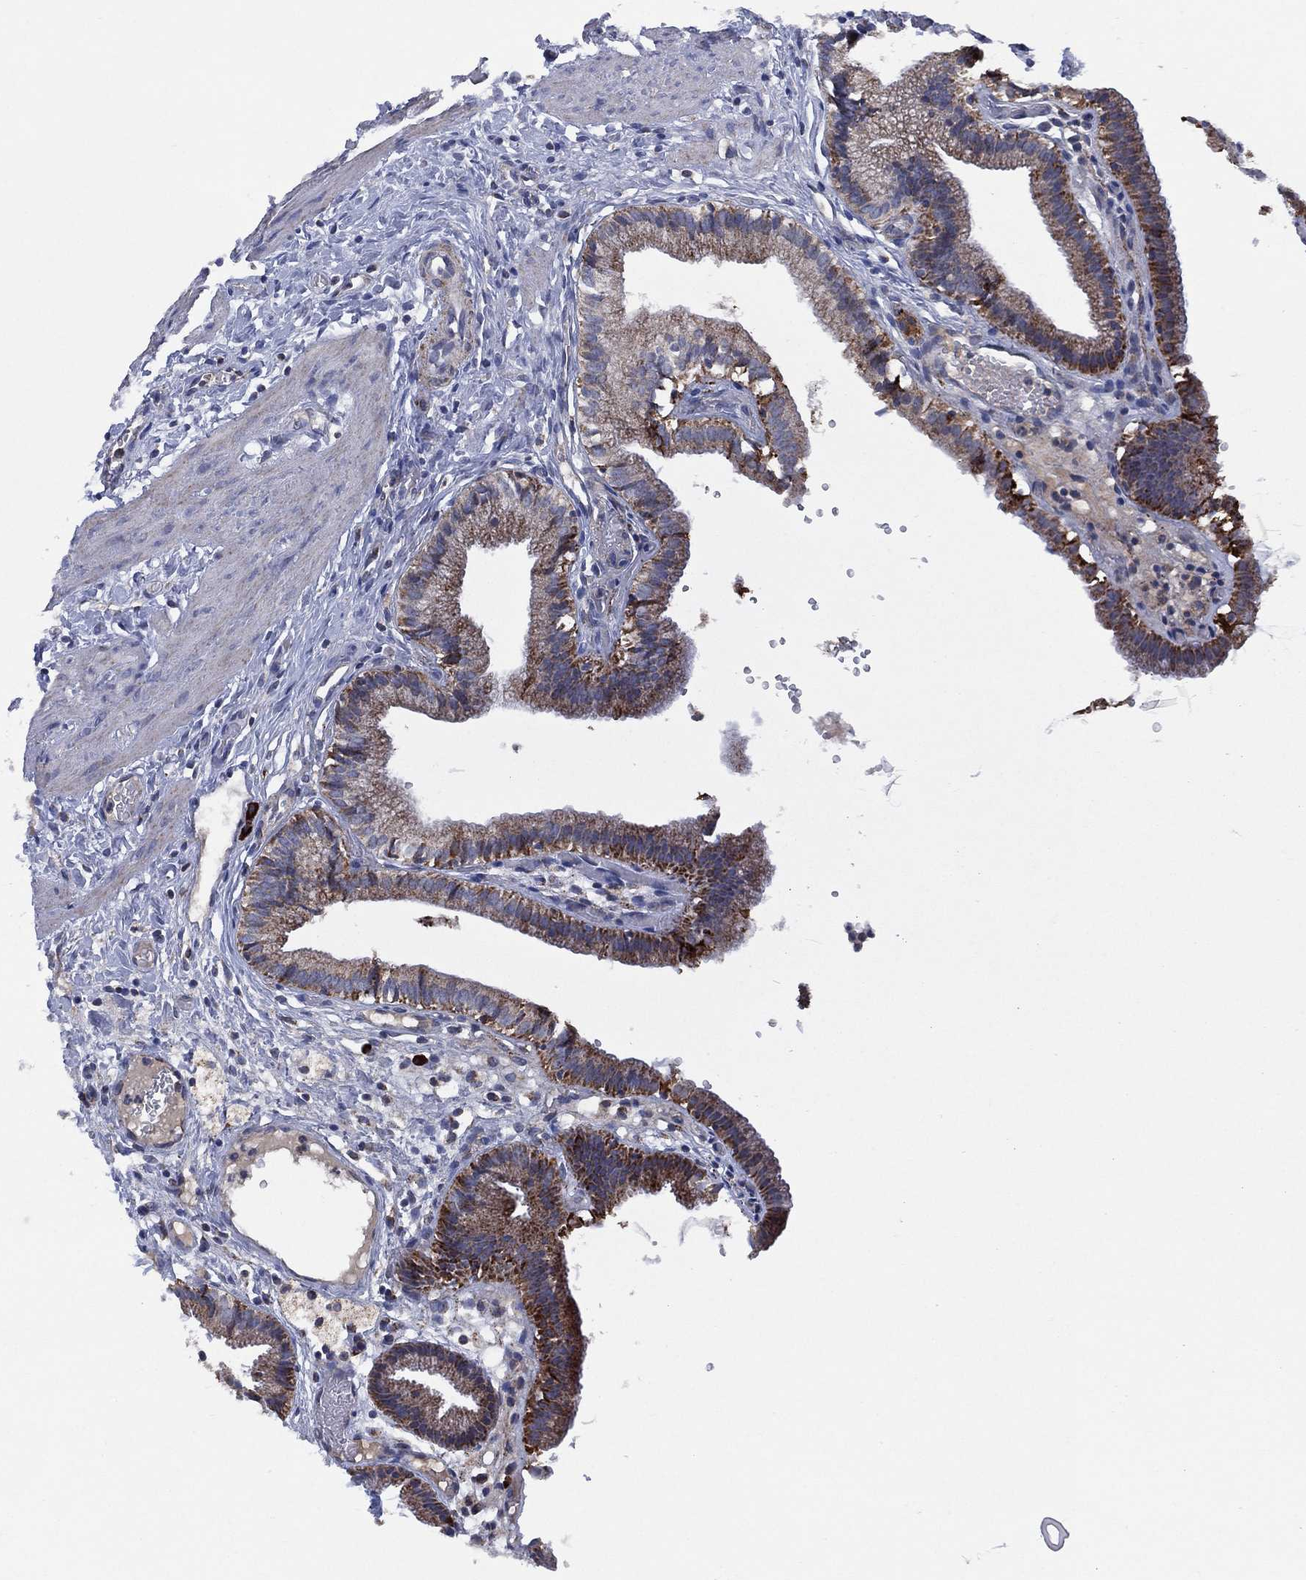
{"staining": {"intensity": "strong", "quantity": "25%-75%", "location": "cytoplasmic/membranous"}, "tissue": "gallbladder", "cell_type": "Glandular cells", "image_type": "normal", "snomed": [{"axis": "morphology", "description": "Normal tissue, NOS"}, {"axis": "topography", "description": "Gallbladder"}], "caption": "Brown immunohistochemical staining in benign human gallbladder displays strong cytoplasmic/membranous expression in approximately 25%-75% of glandular cells. (DAB (3,3'-diaminobenzidine) IHC, brown staining for protein, blue staining for nuclei).", "gene": "PPP2R5A", "patient": {"sex": "female", "age": 24}}